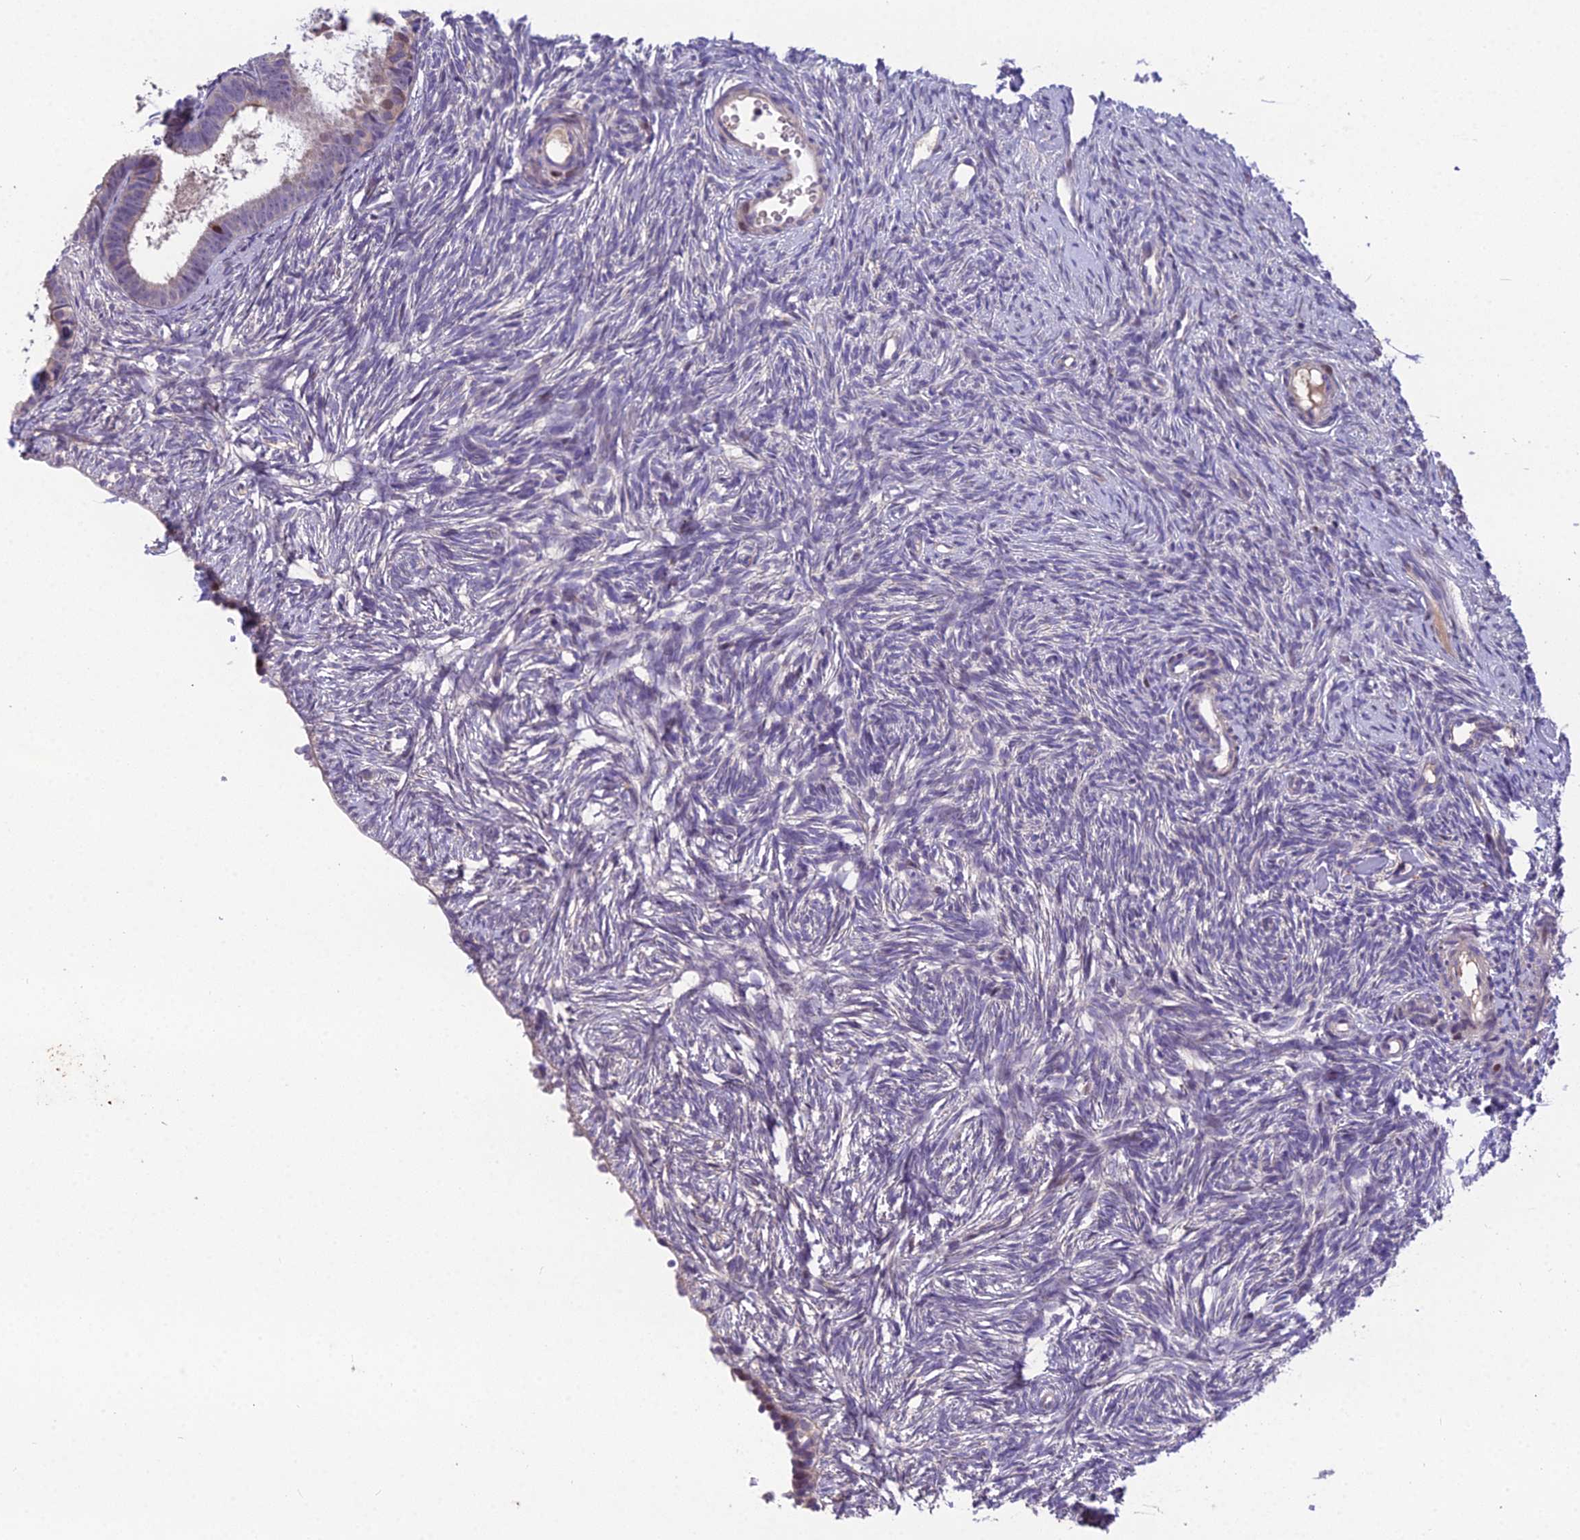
{"staining": {"intensity": "negative", "quantity": "none", "location": "none"}, "tissue": "ovary", "cell_type": "Ovarian stroma cells", "image_type": "normal", "snomed": [{"axis": "morphology", "description": "Normal tissue, NOS"}, {"axis": "topography", "description": "Ovary"}], "caption": "Immunohistochemistry photomicrograph of normal ovary: ovary stained with DAB (3,3'-diaminobenzidine) reveals no significant protein expression in ovarian stroma cells.", "gene": "PUS10", "patient": {"sex": "female", "age": 51}}